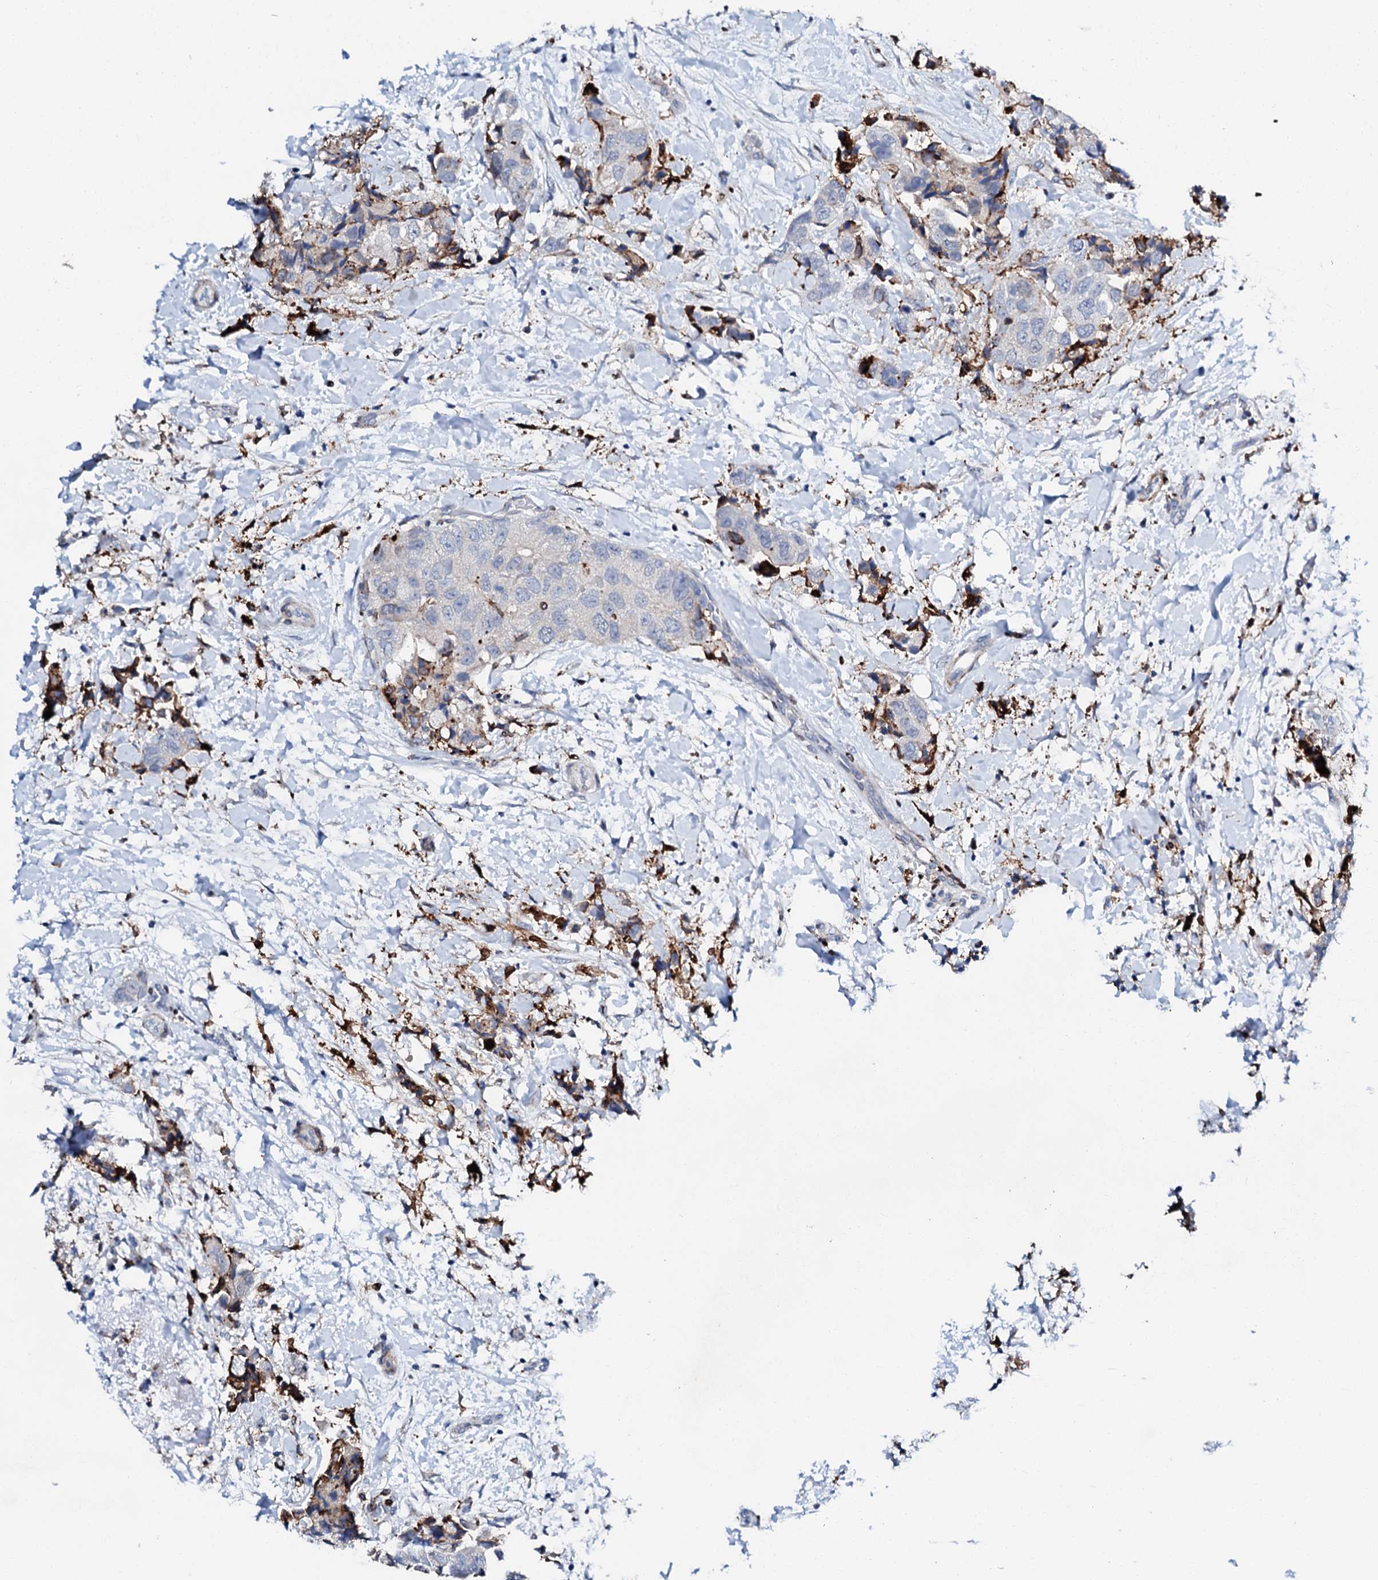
{"staining": {"intensity": "negative", "quantity": "none", "location": "none"}, "tissue": "breast cancer", "cell_type": "Tumor cells", "image_type": "cancer", "snomed": [{"axis": "morphology", "description": "Normal tissue, NOS"}, {"axis": "morphology", "description": "Duct carcinoma"}, {"axis": "topography", "description": "Breast"}], "caption": "There is no significant expression in tumor cells of breast invasive ductal carcinoma.", "gene": "MED13L", "patient": {"sex": "female", "age": 62}}